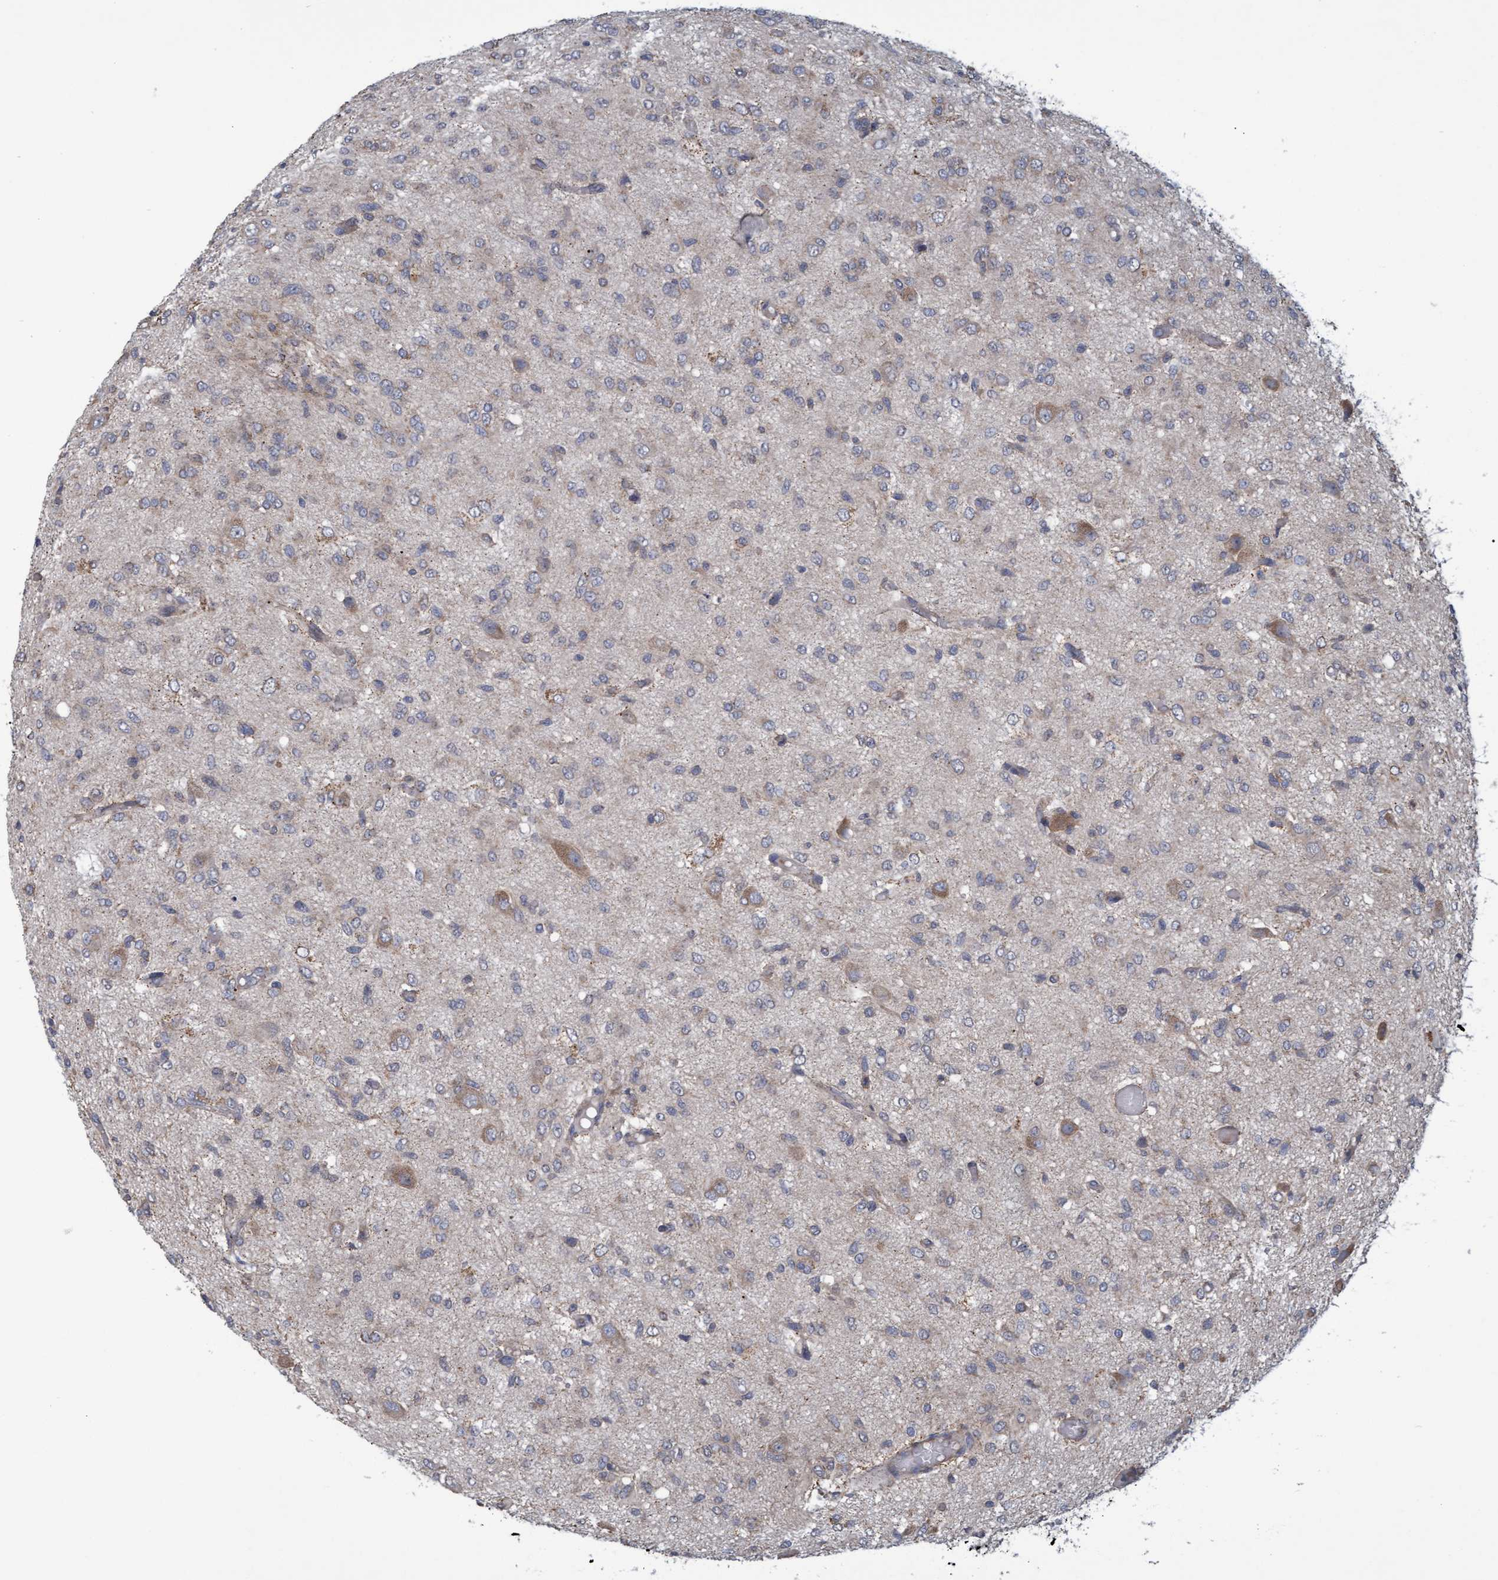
{"staining": {"intensity": "weak", "quantity": "<25%", "location": "cytoplasmic/membranous"}, "tissue": "glioma", "cell_type": "Tumor cells", "image_type": "cancer", "snomed": [{"axis": "morphology", "description": "Glioma, malignant, High grade"}, {"axis": "topography", "description": "Brain"}], "caption": "This is an immunohistochemistry (IHC) histopathology image of human malignant high-grade glioma. There is no positivity in tumor cells.", "gene": "NAA15", "patient": {"sex": "female", "age": 59}}